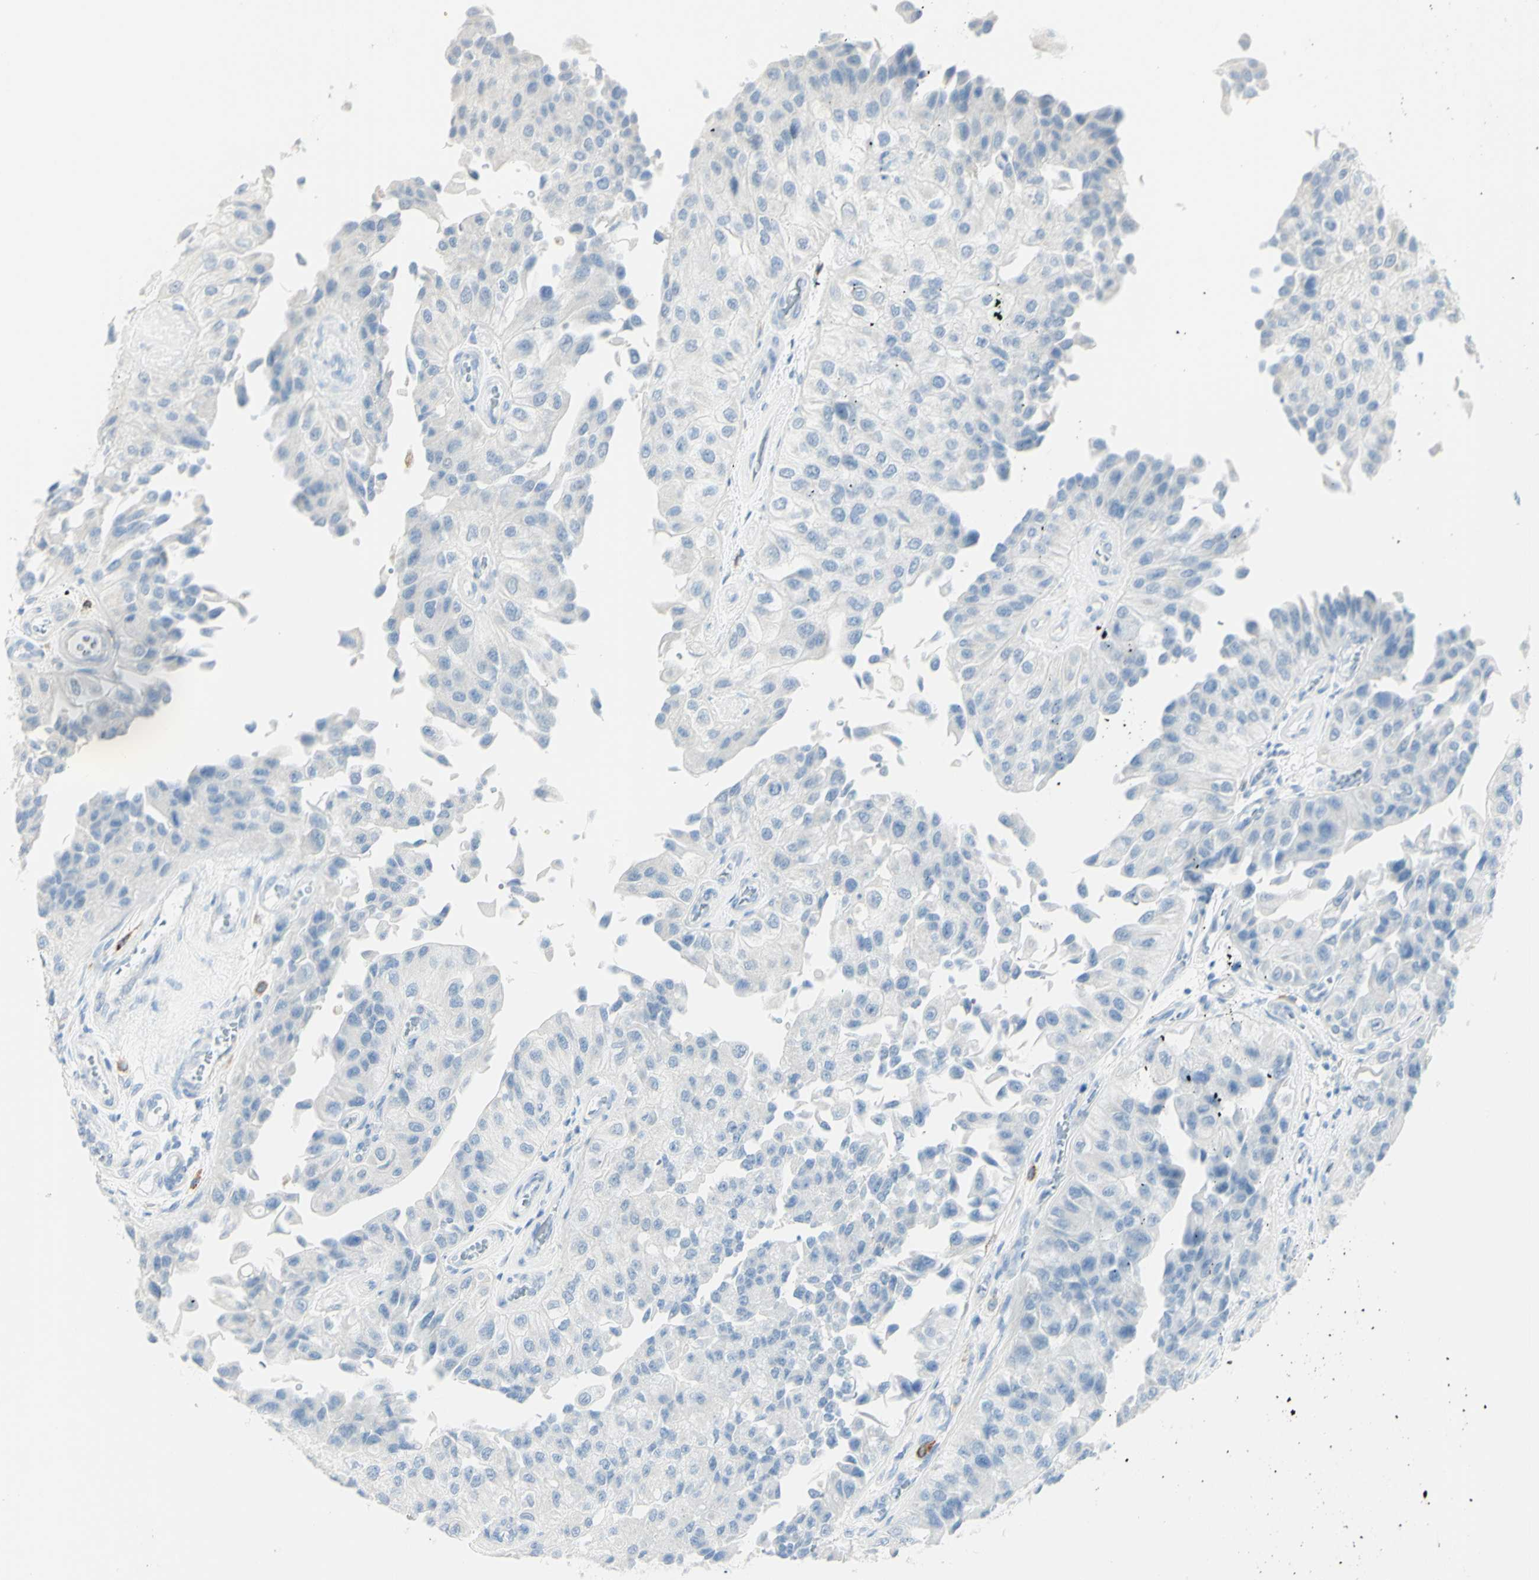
{"staining": {"intensity": "negative", "quantity": "none", "location": "none"}, "tissue": "urothelial cancer", "cell_type": "Tumor cells", "image_type": "cancer", "snomed": [{"axis": "morphology", "description": "Urothelial carcinoma, High grade"}, {"axis": "topography", "description": "Kidney"}, {"axis": "topography", "description": "Urinary bladder"}], "caption": "This is an immunohistochemistry micrograph of urothelial carcinoma (high-grade). There is no positivity in tumor cells.", "gene": "LETM1", "patient": {"sex": "male", "age": 77}}